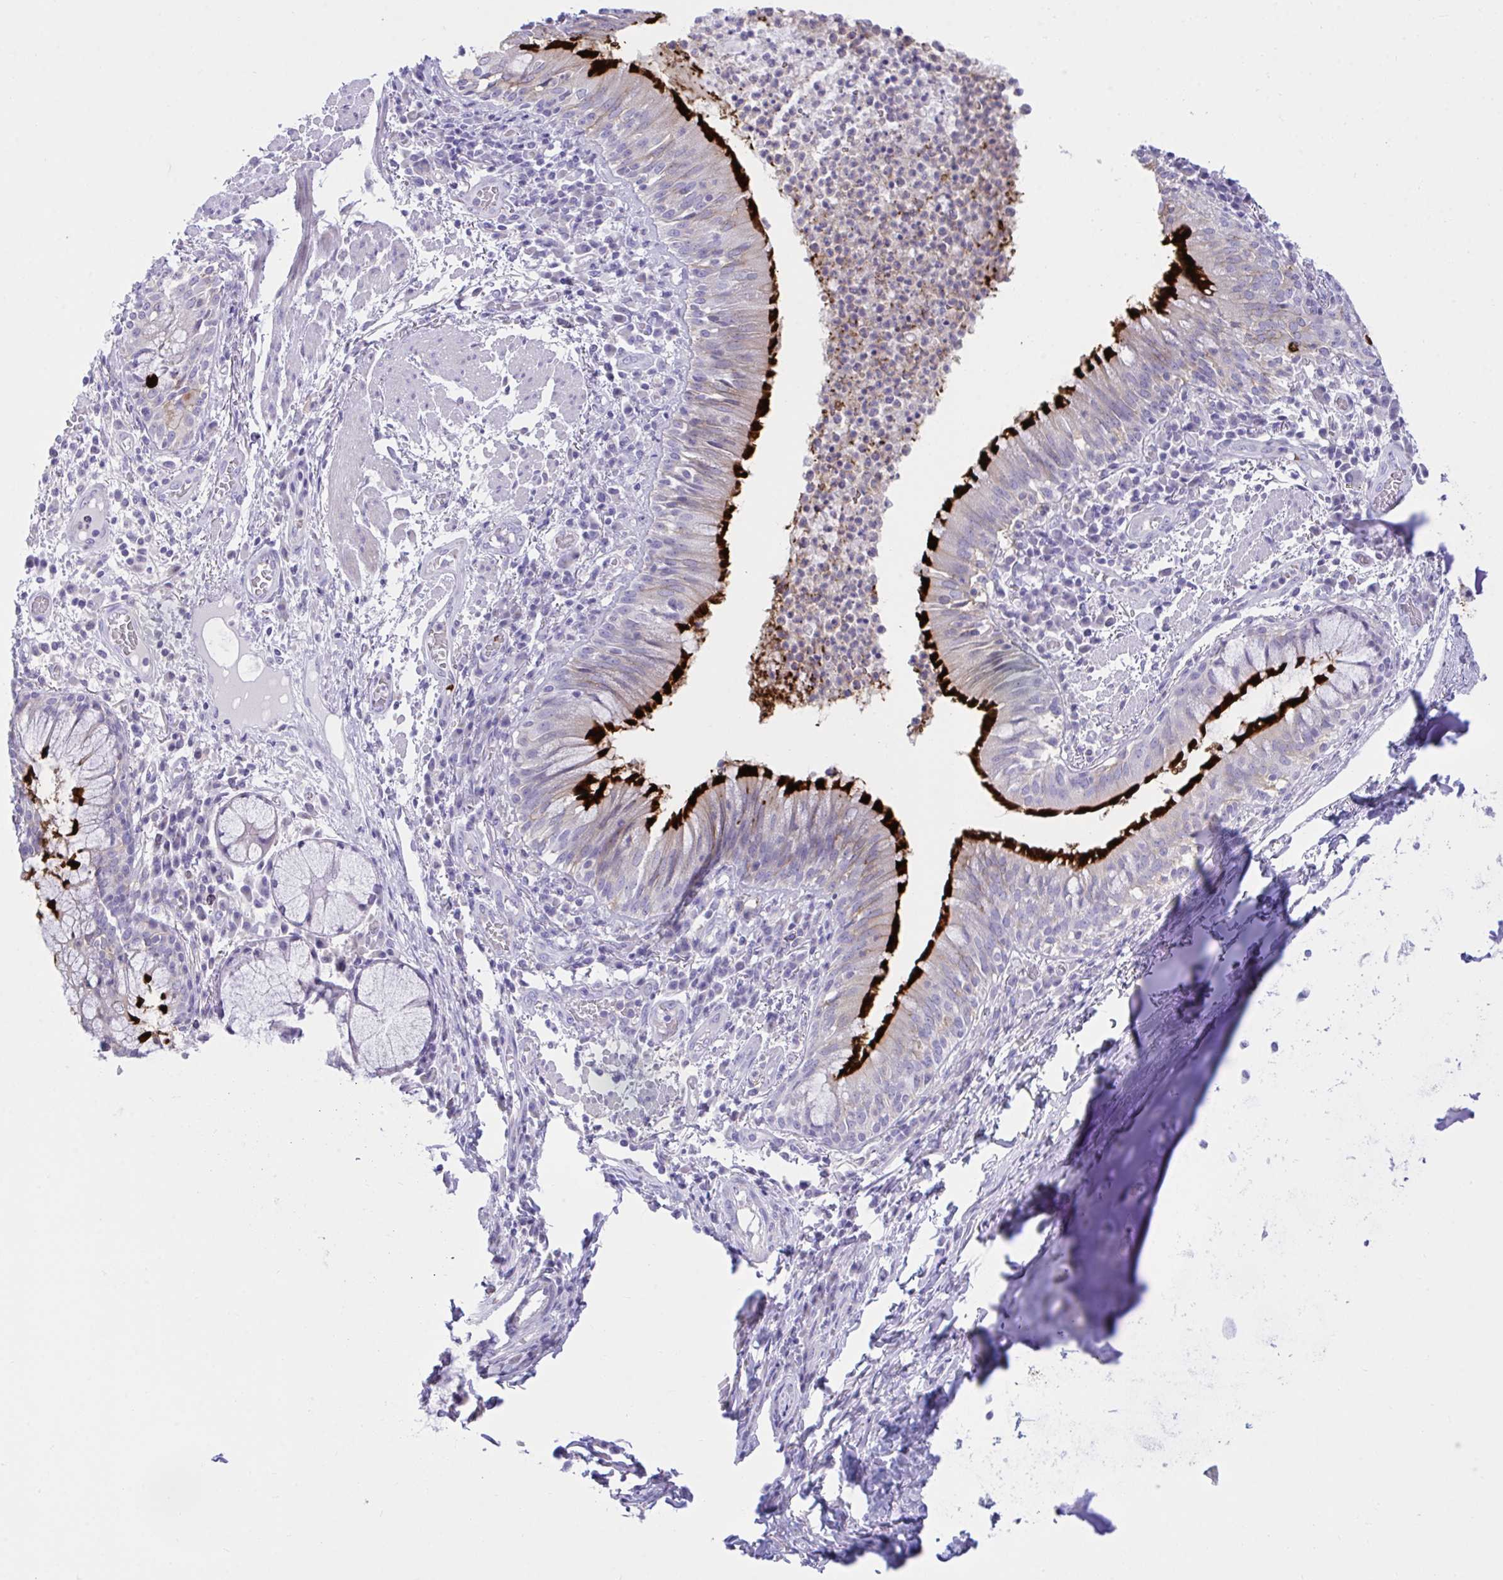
{"staining": {"intensity": "strong", "quantity": ">75%", "location": "cytoplasmic/membranous"}, "tissue": "bronchus", "cell_type": "Respiratory epithelial cells", "image_type": "normal", "snomed": [{"axis": "morphology", "description": "Normal tissue, NOS"}, {"axis": "topography", "description": "Lymph node"}, {"axis": "topography", "description": "Bronchus"}], "caption": "Respiratory epithelial cells reveal high levels of strong cytoplasmic/membranous expression in about >75% of cells in benign bronchus.", "gene": "PLEKHH1", "patient": {"sex": "male", "age": 56}}